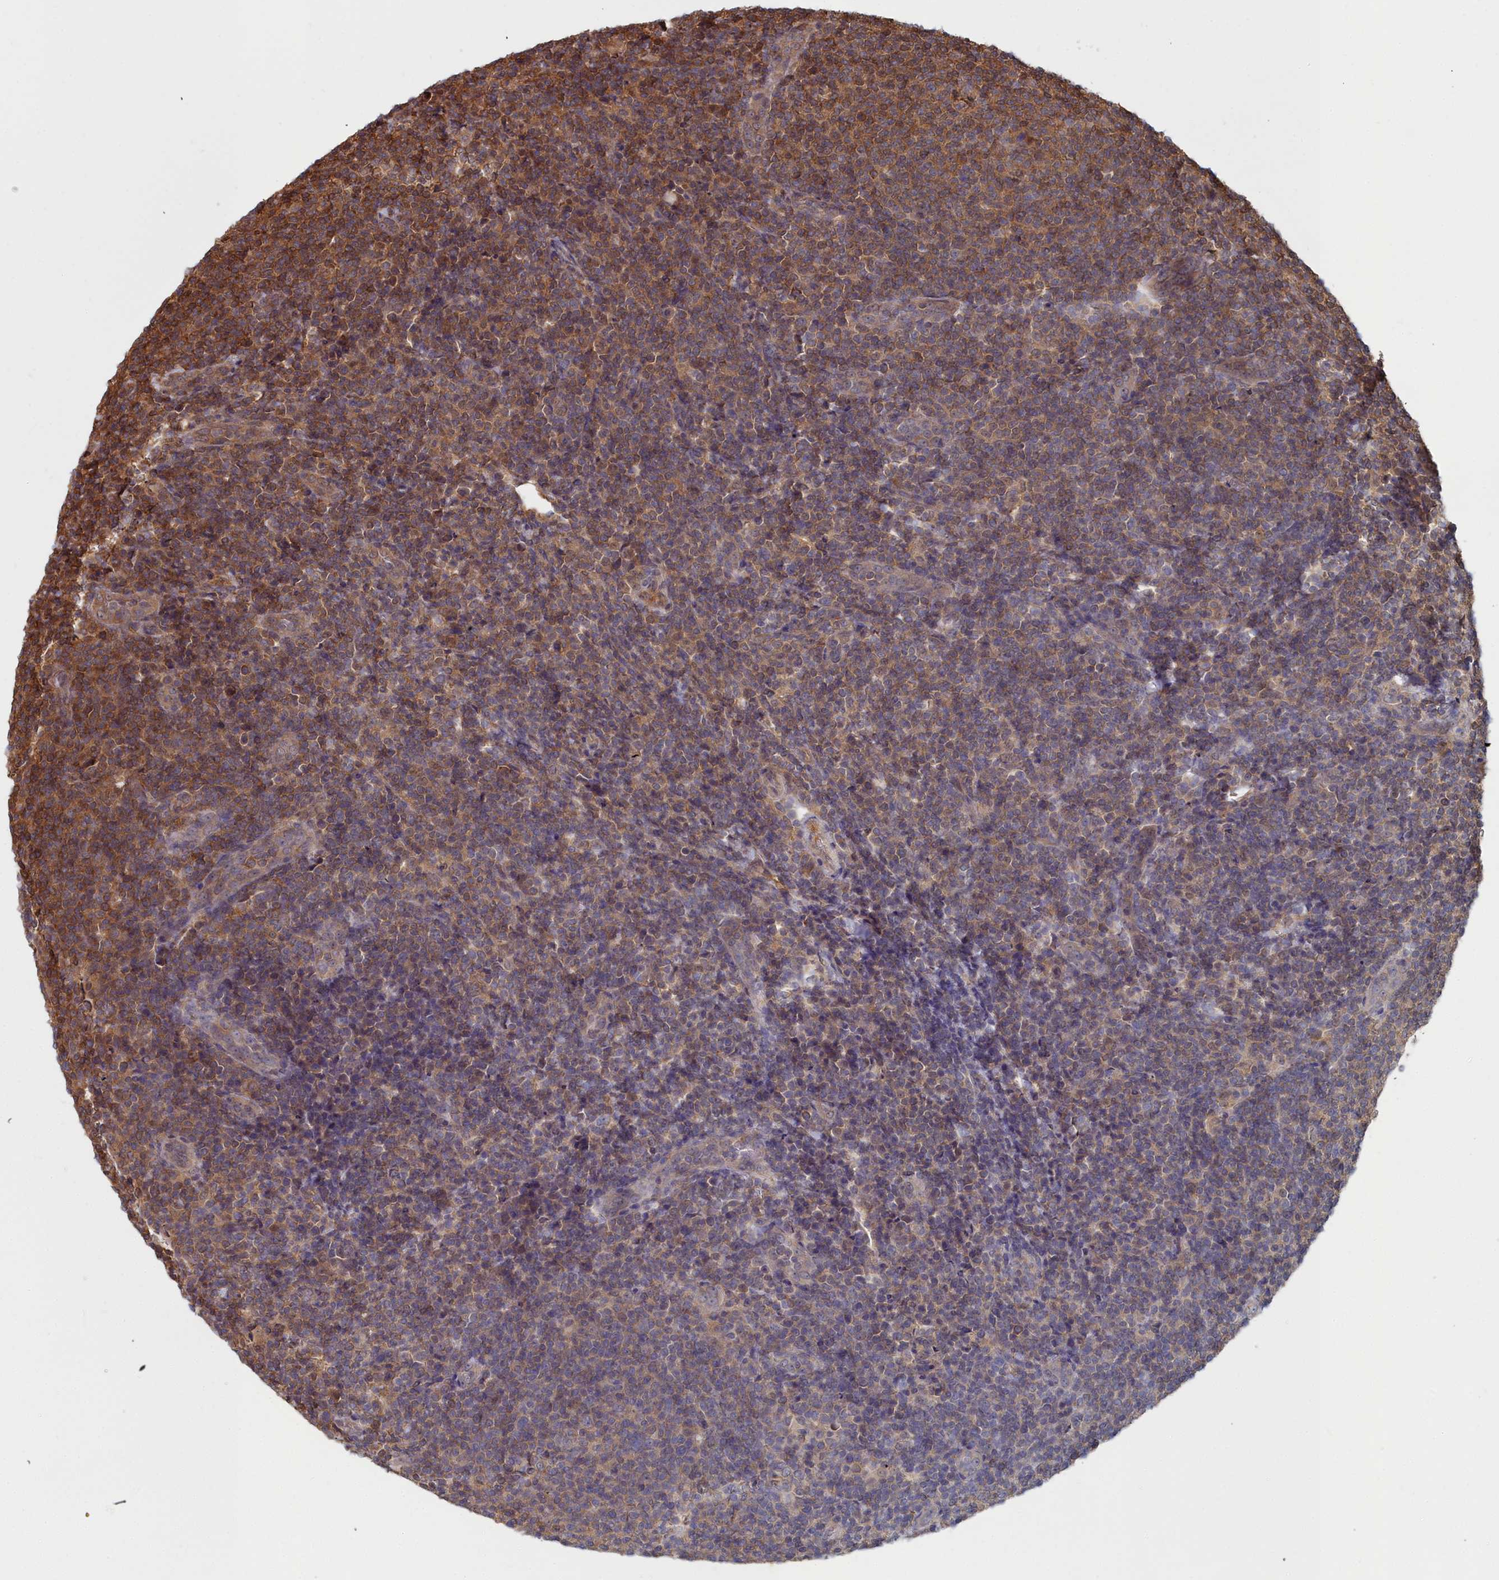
{"staining": {"intensity": "moderate", "quantity": ">75%", "location": "cytoplasmic/membranous"}, "tissue": "lymphoma", "cell_type": "Tumor cells", "image_type": "cancer", "snomed": [{"axis": "morphology", "description": "Malignant lymphoma, non-Hodgkin's type, Low grade"}, {"axis": "topography", "description": "Lymph node"}], "caption": "Lymphoma tissue reveals moderate cytoplasmic/membranous expression in approximately >75% of tumor cells, visualized by immunohistochemistry.", "gene": "GFRA2", "patient": {"sex": "male", "age": 66}}